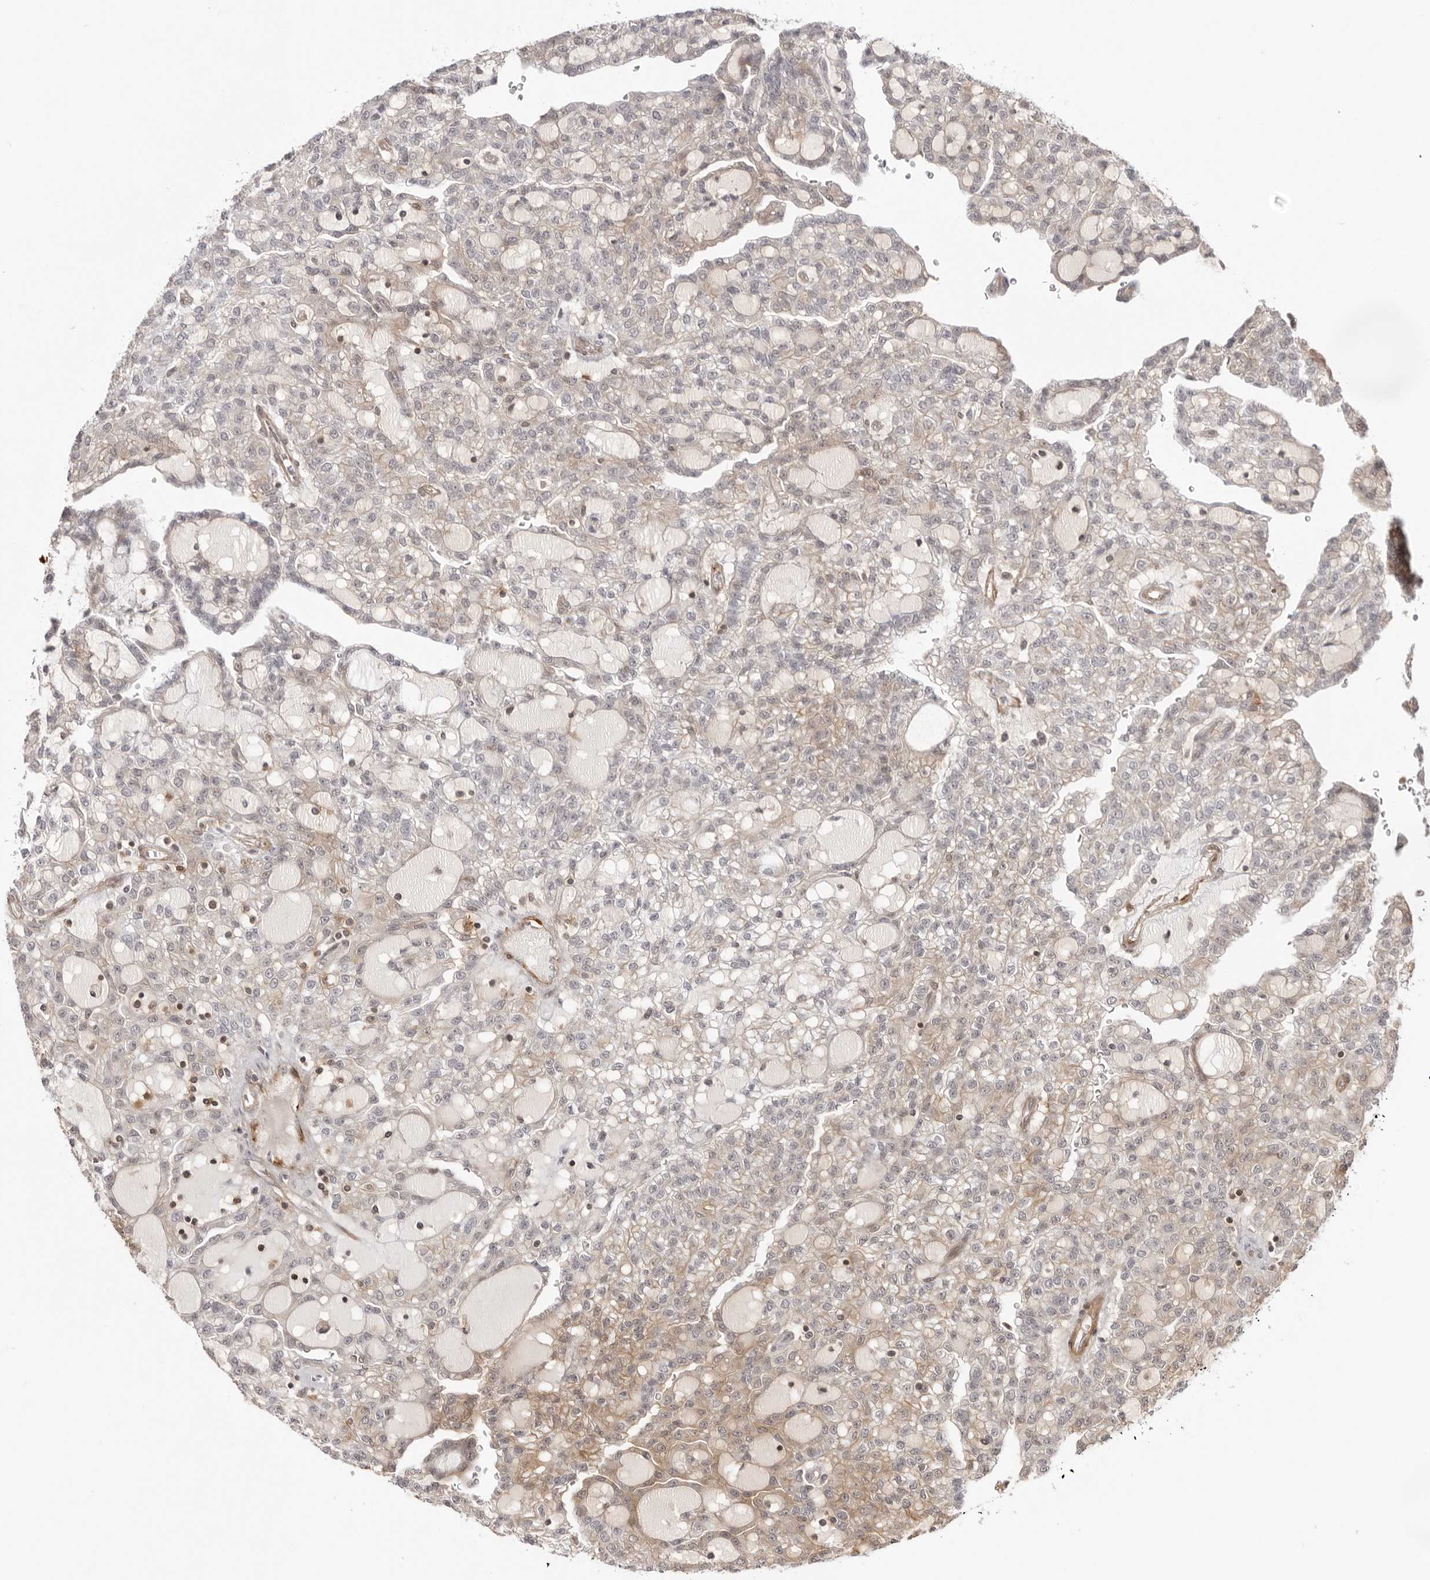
{"staining": {"intensity": "moderate", "quantity": "25%-75%", "location": "cytoplasmic/membranous"}, "tissue": "renal cancer", "cell_type": "Tumor cells", "image_type": "cancer", "snomed": [{"axis": "morphology", "description": "Adenocarcinoma, NOS"}, {"axis": "topography", "description": "Kidney"}], "caption": "Brown immunohistochemical staining in human renal cancer shows moderate cytoplasmic/membranous expression in about 25%-75% of tumor cells. The protein of interest is shown in brown color, while the nuclei are stained blue.", "gene": "UNK", "patient": {"sex": "male", "age": 63}}